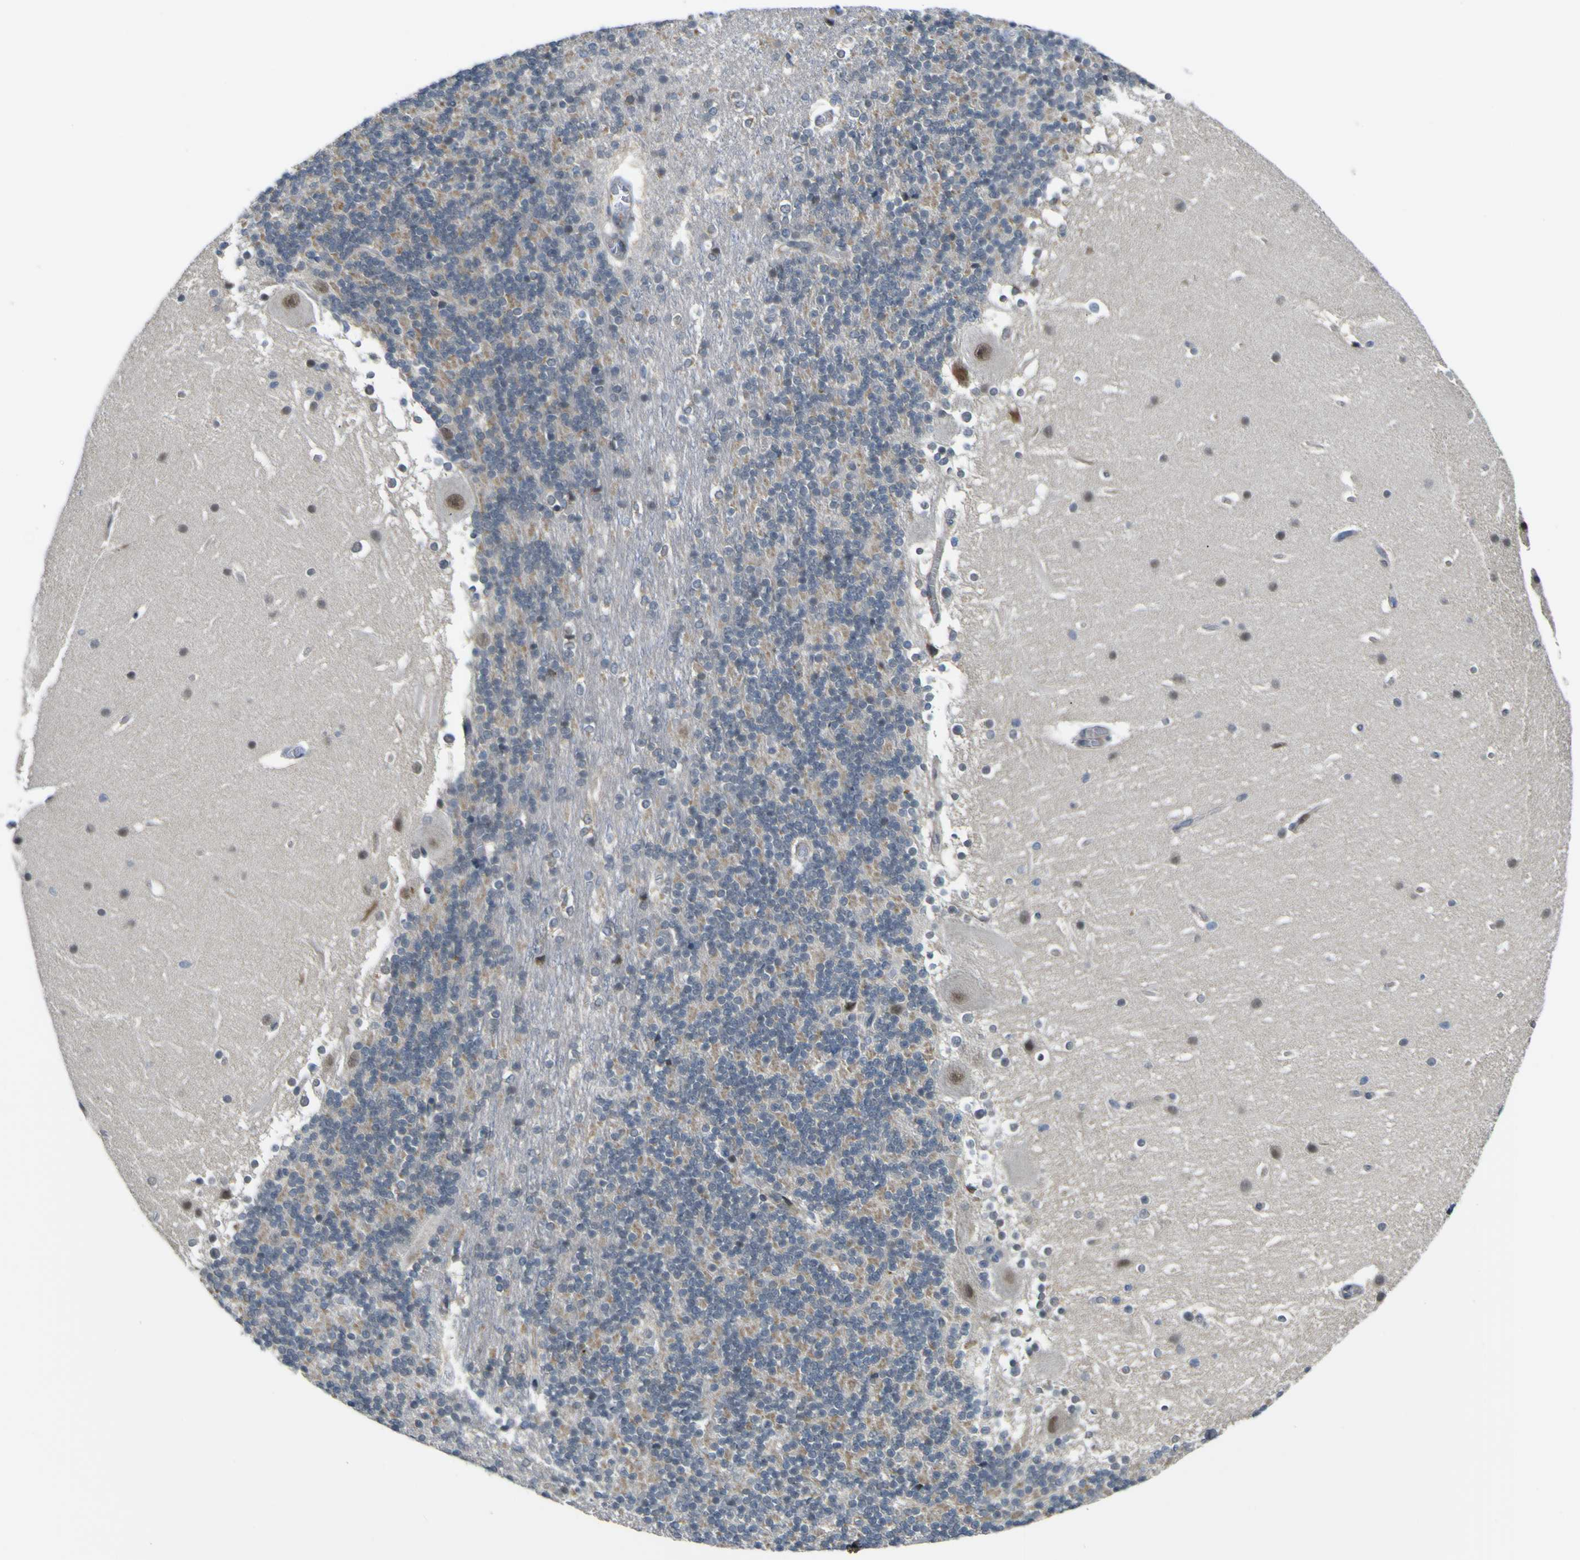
{"staining": {"intensity": "weak", "quantity": "25%-75%", "location": "cytoplasmic/membranous"}, "tissue": "cerebellum", "cell_type": "Cells in granular layer", "image_type": "normal", "snomed": [{"axis": "morphology", "description": "Normal tissue, NOS"}, {"axis": "topography", "description": "Cerebellum"}], "caption": "A photomicrograph of cerebellum stained for a protein displays weak cytoplasmic/membranous brown staining in cells in granular layer. (Brightfield microscopy of DAB IHC at high magnification).", "gene": "KDM7A", "patient": {"sex": "female", "age": 19}}